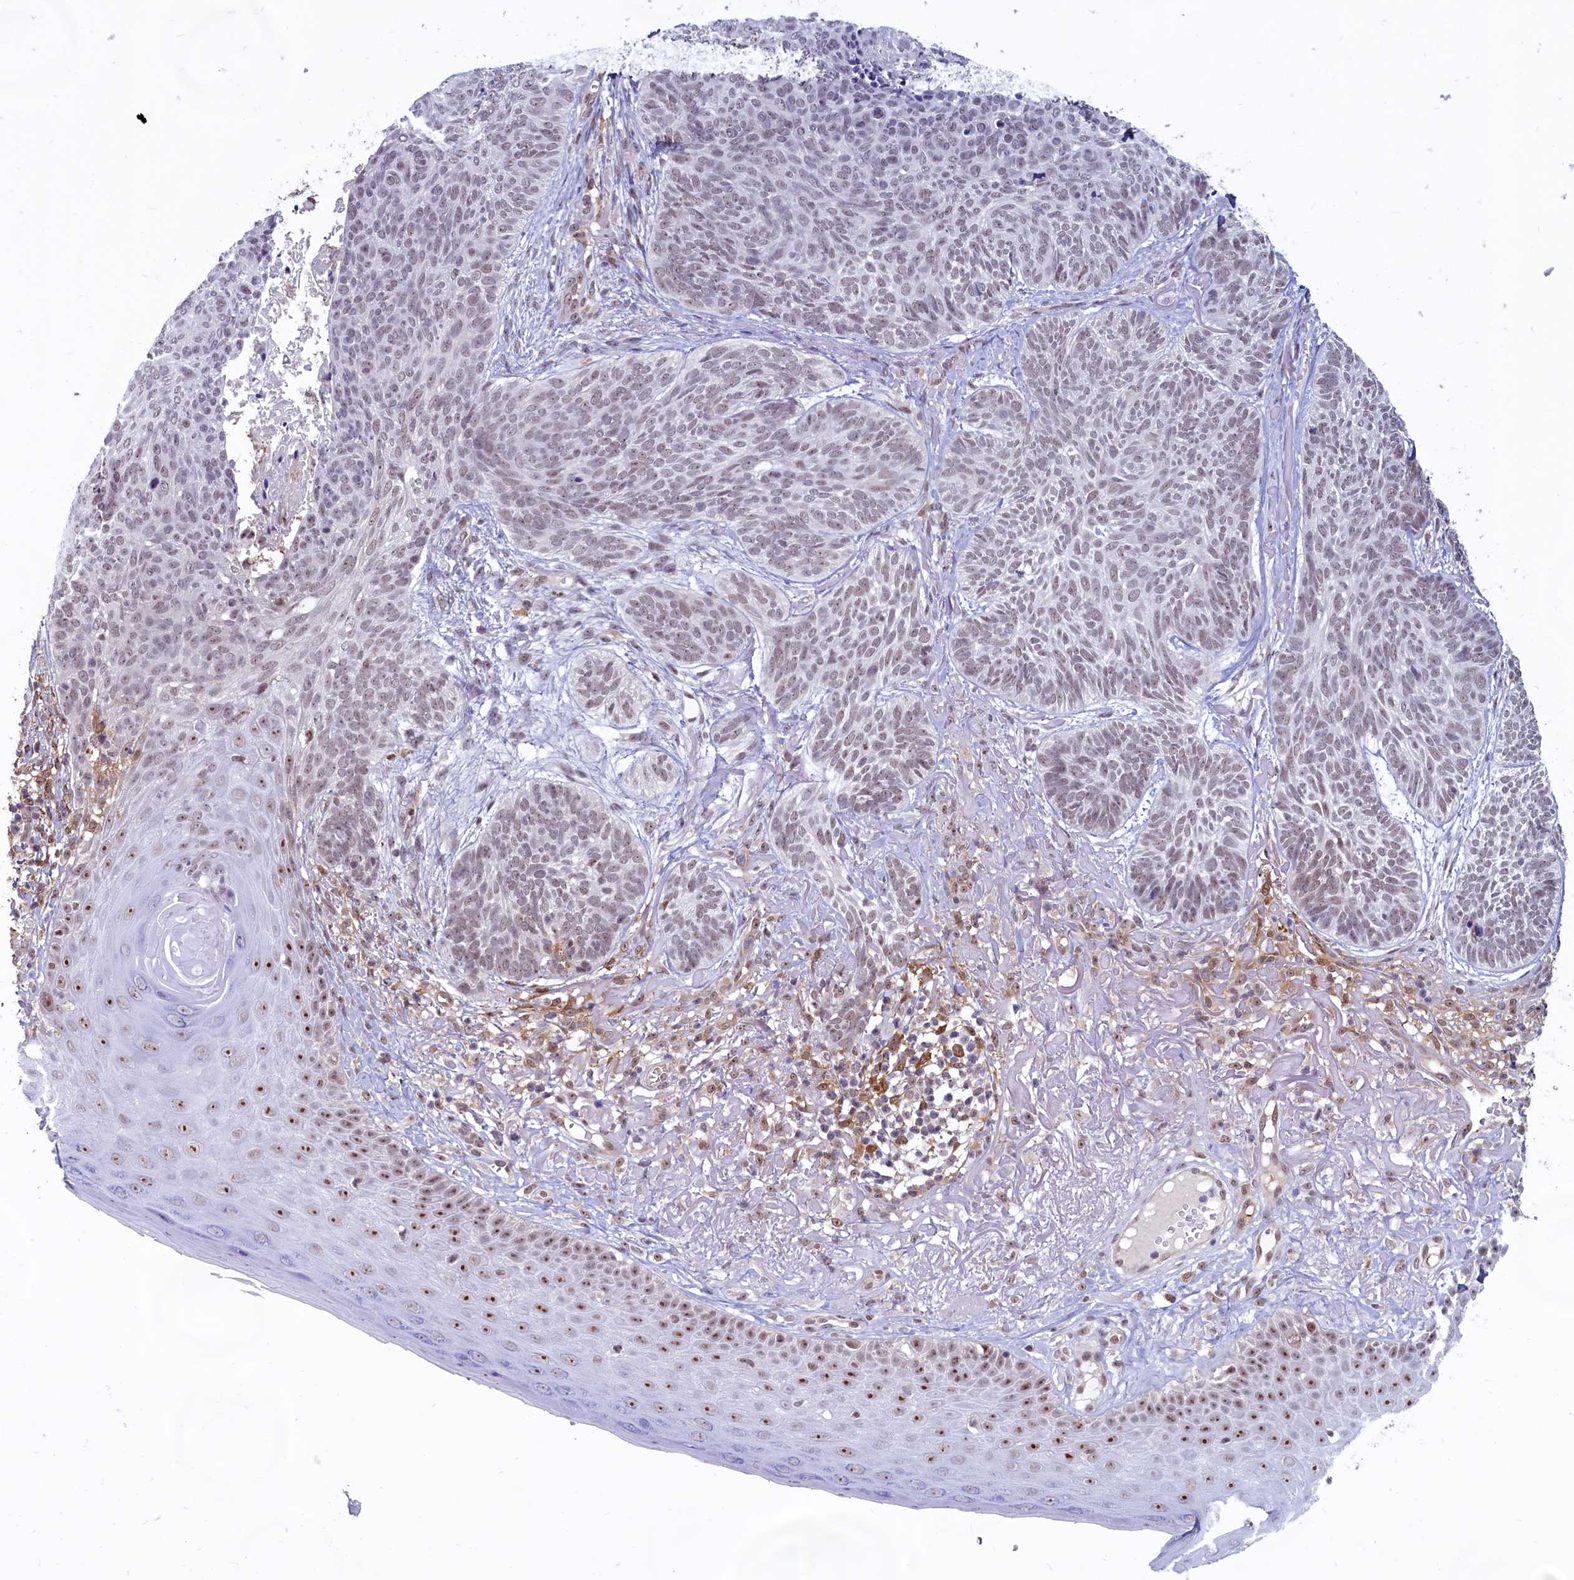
{"staining": {"intensity": "weak", "quantity": "25%-75%", "location": "nuclear"}, "tissue": "skin cancer", "cell_type": "Tumor cells", "image_type": "cancer", "snomed": [{"axis": "morphology", "description": "Normal tissue, NOS"}, {"axis": "morphology", "description": "Basal cell carcinoma"}, {"axis": "topography", "description": "Skin"}], "caption": "Tumor cells display weak nuclear staining in about 25%-75% of cells in skin cancer. The protein of interest is shown in brown color, while the nuclei are stained blue.", "gene": "C1D", "patient": {"sex": "male", "age": 66}}